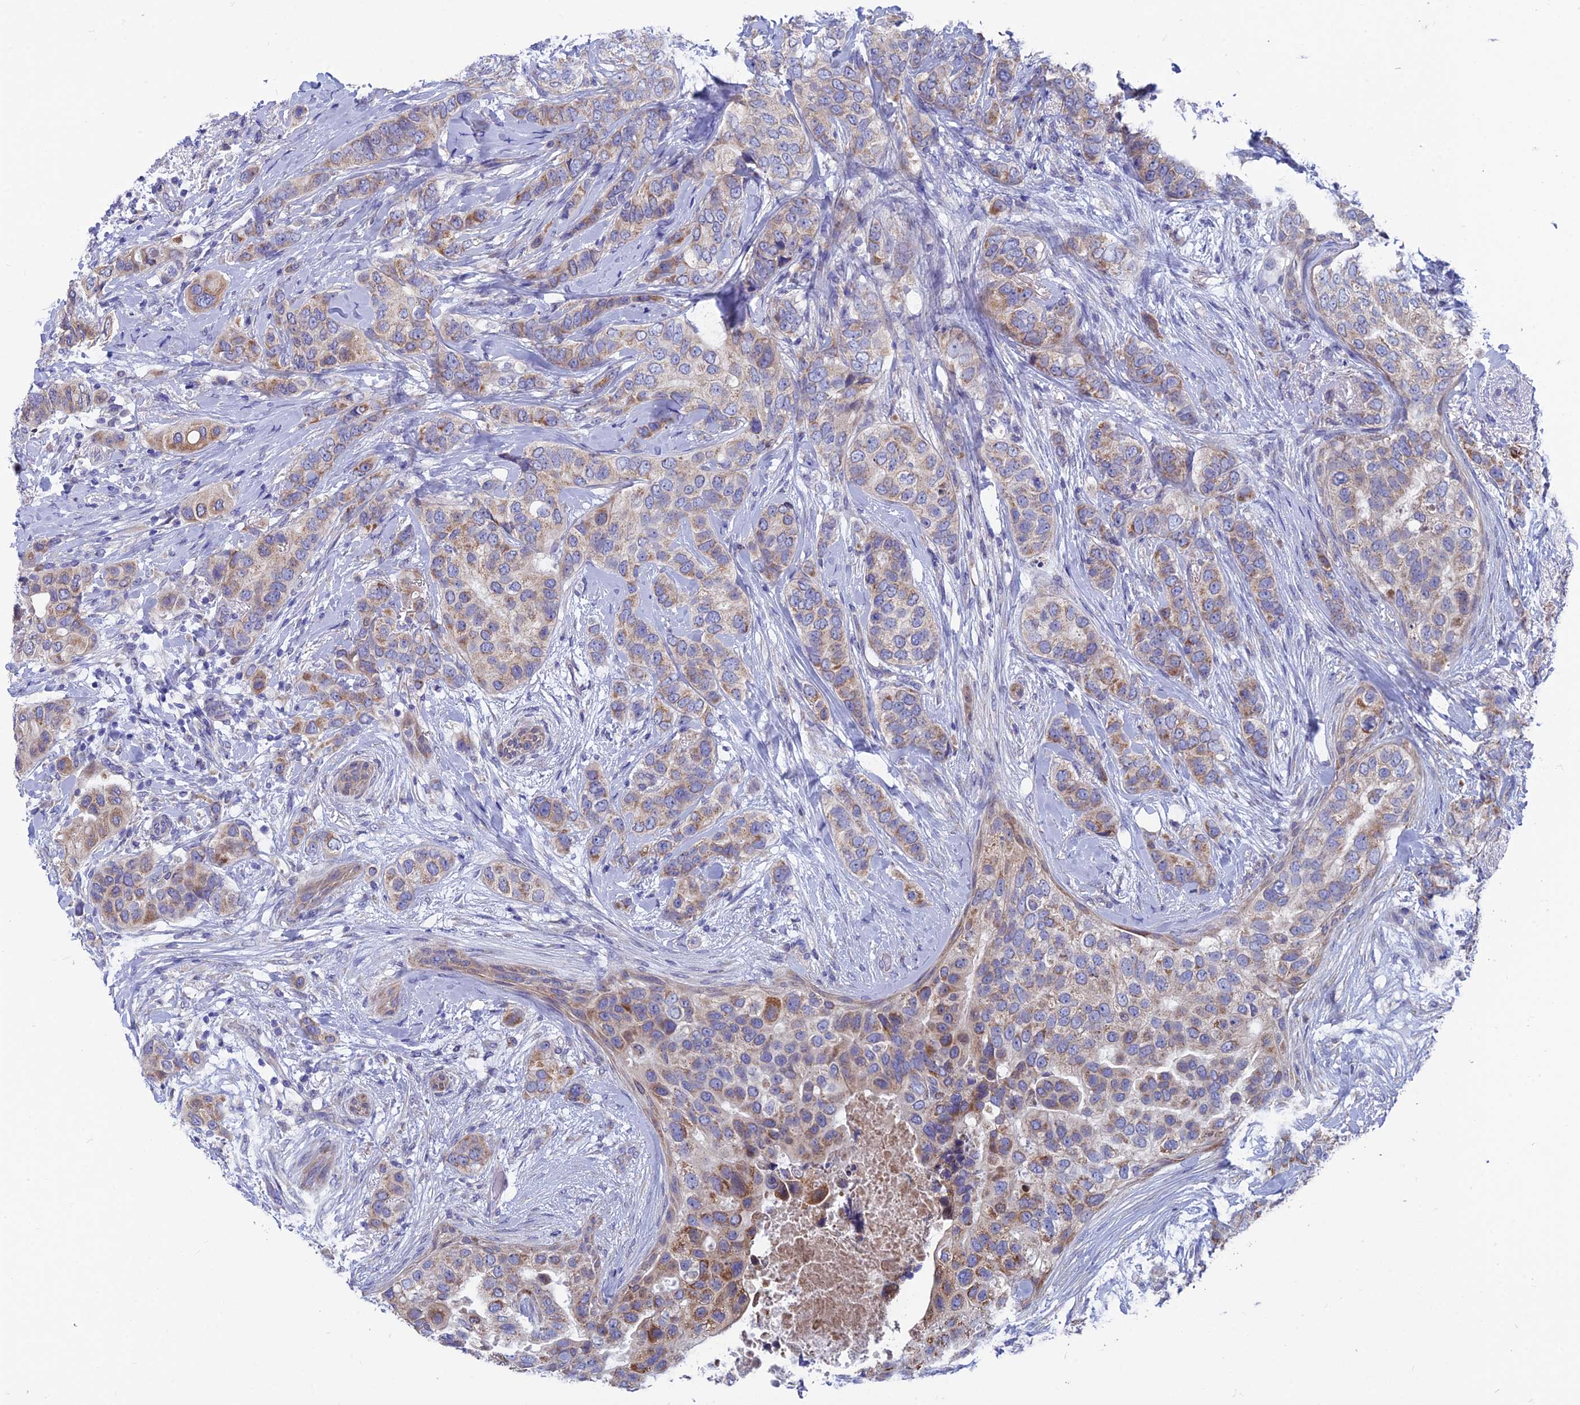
{"staining": {"intensity": "weak", "quantity": ">75%", "location": "cytoplasmic/membranous"}, "tissue": "breast cancer", "cell_type": "Tumor cells", "image_type": "cancer", "snomed": [{"axis": "morphology", "description": "Lobular carcinoma"}, {"axis": "topography", "description": "Breast"}], "caption": "Tumor cells demonstrate low levels of weak cytoplasmic/membranous positivity in approximately >75% of cells in human breast cancer.", "gene": "AK4", "patient": {"sex": "female", "age": 51}}